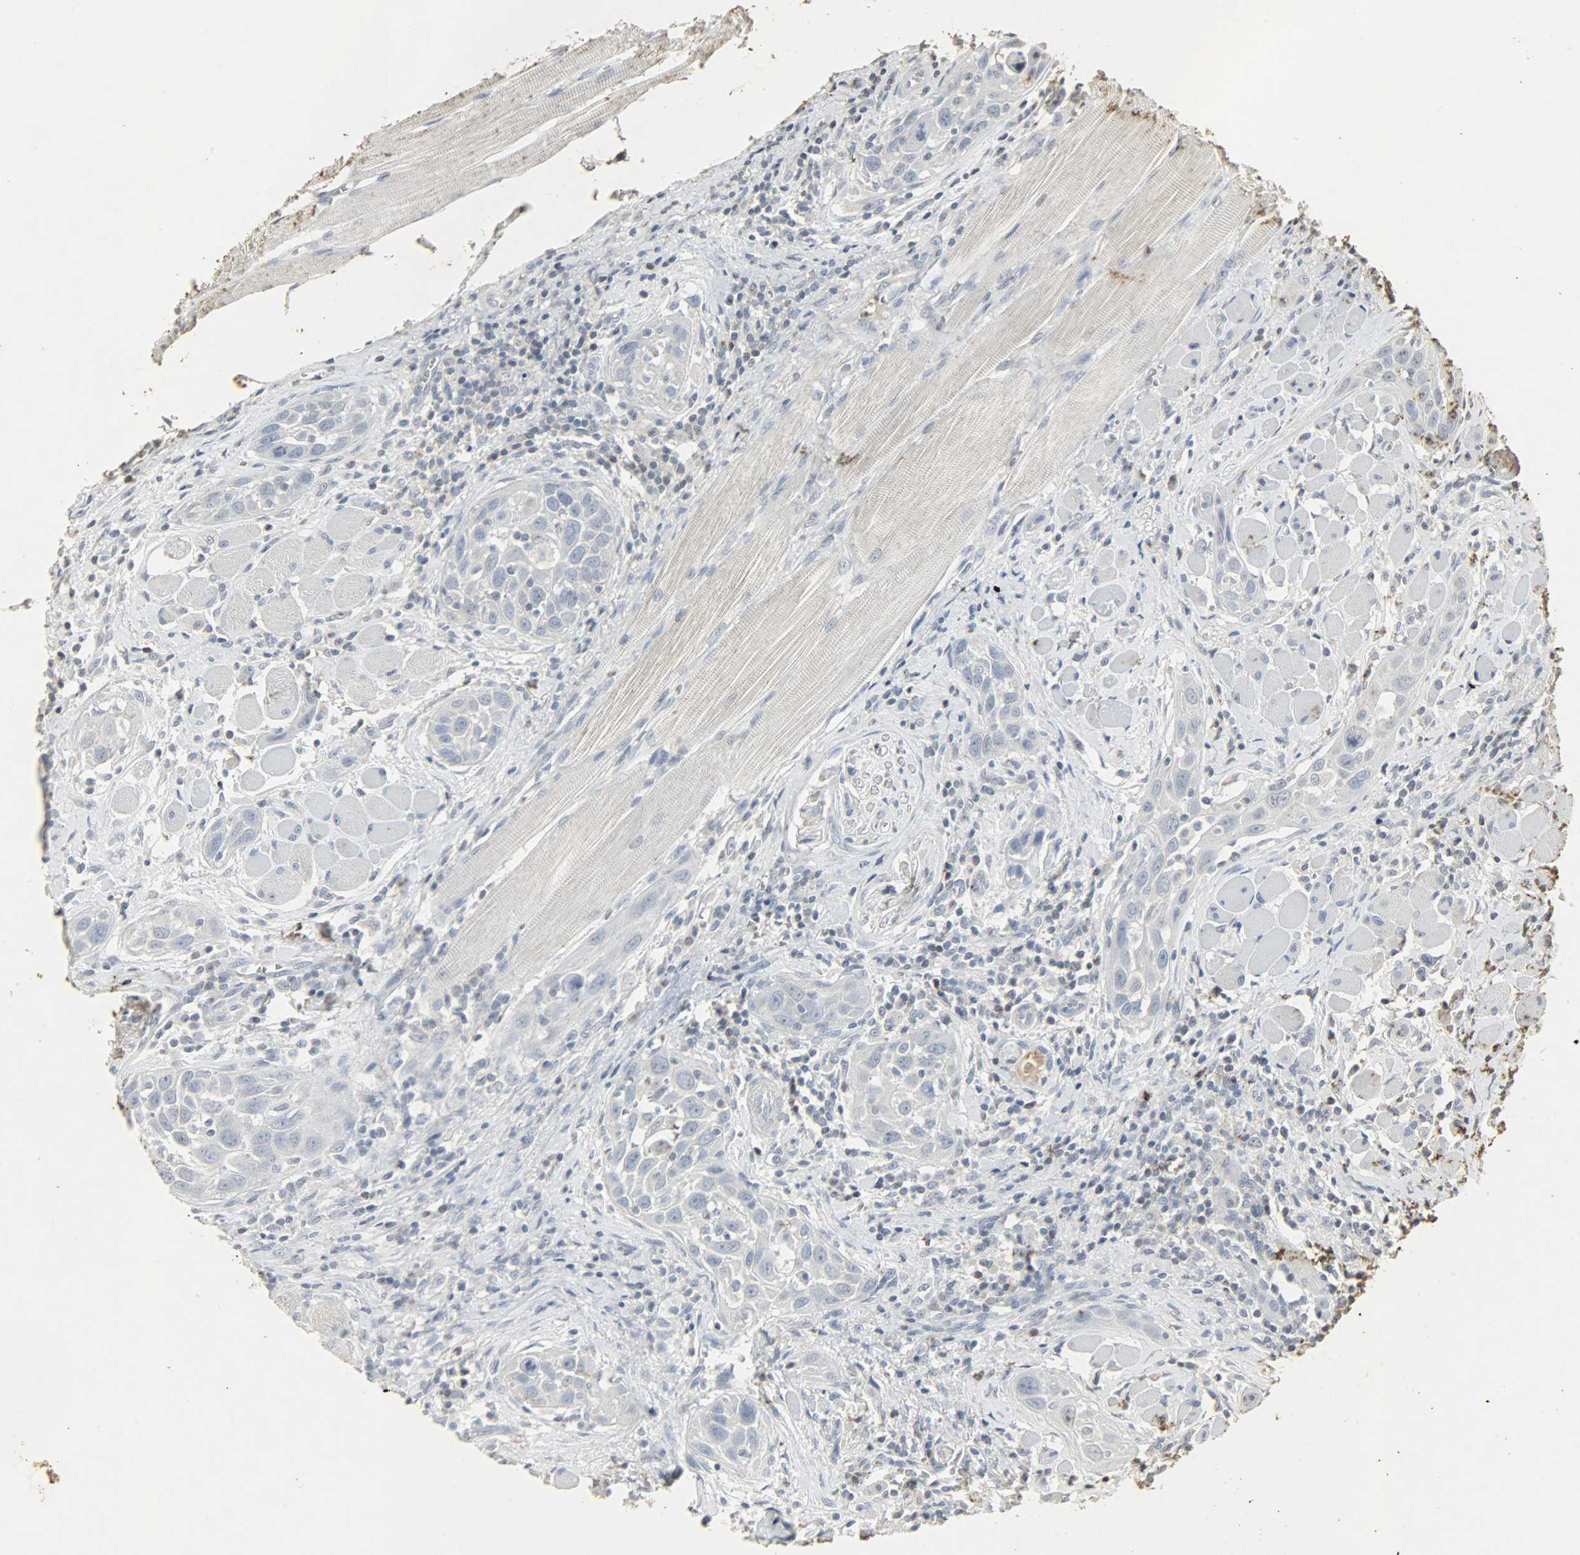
{"staining": {"intensity": "negative", "quantity": "none", "location": "none"}, "tissue": "head and neck cancer", "cell_type": "Tumor cells", "image_type": "cancer", "snomed": [{"axis": "morphology", "description": "Squamous cell carcinoma, NOS"}, {"axis": "topography", "description": "Oral tissue"}, {"axis": "topography", "description": "Head-Neck"}], "caption": "Immunohistochemical staining of squamous cell carcinoma (head and neck) demonstrates no significant staining in tumor cells. (Brightfield microscopy of DAB immunohistochemistry (IHC) at high magnification).", "gene": "CAMK4", "patient": {"sex": "female", "age": 50}}